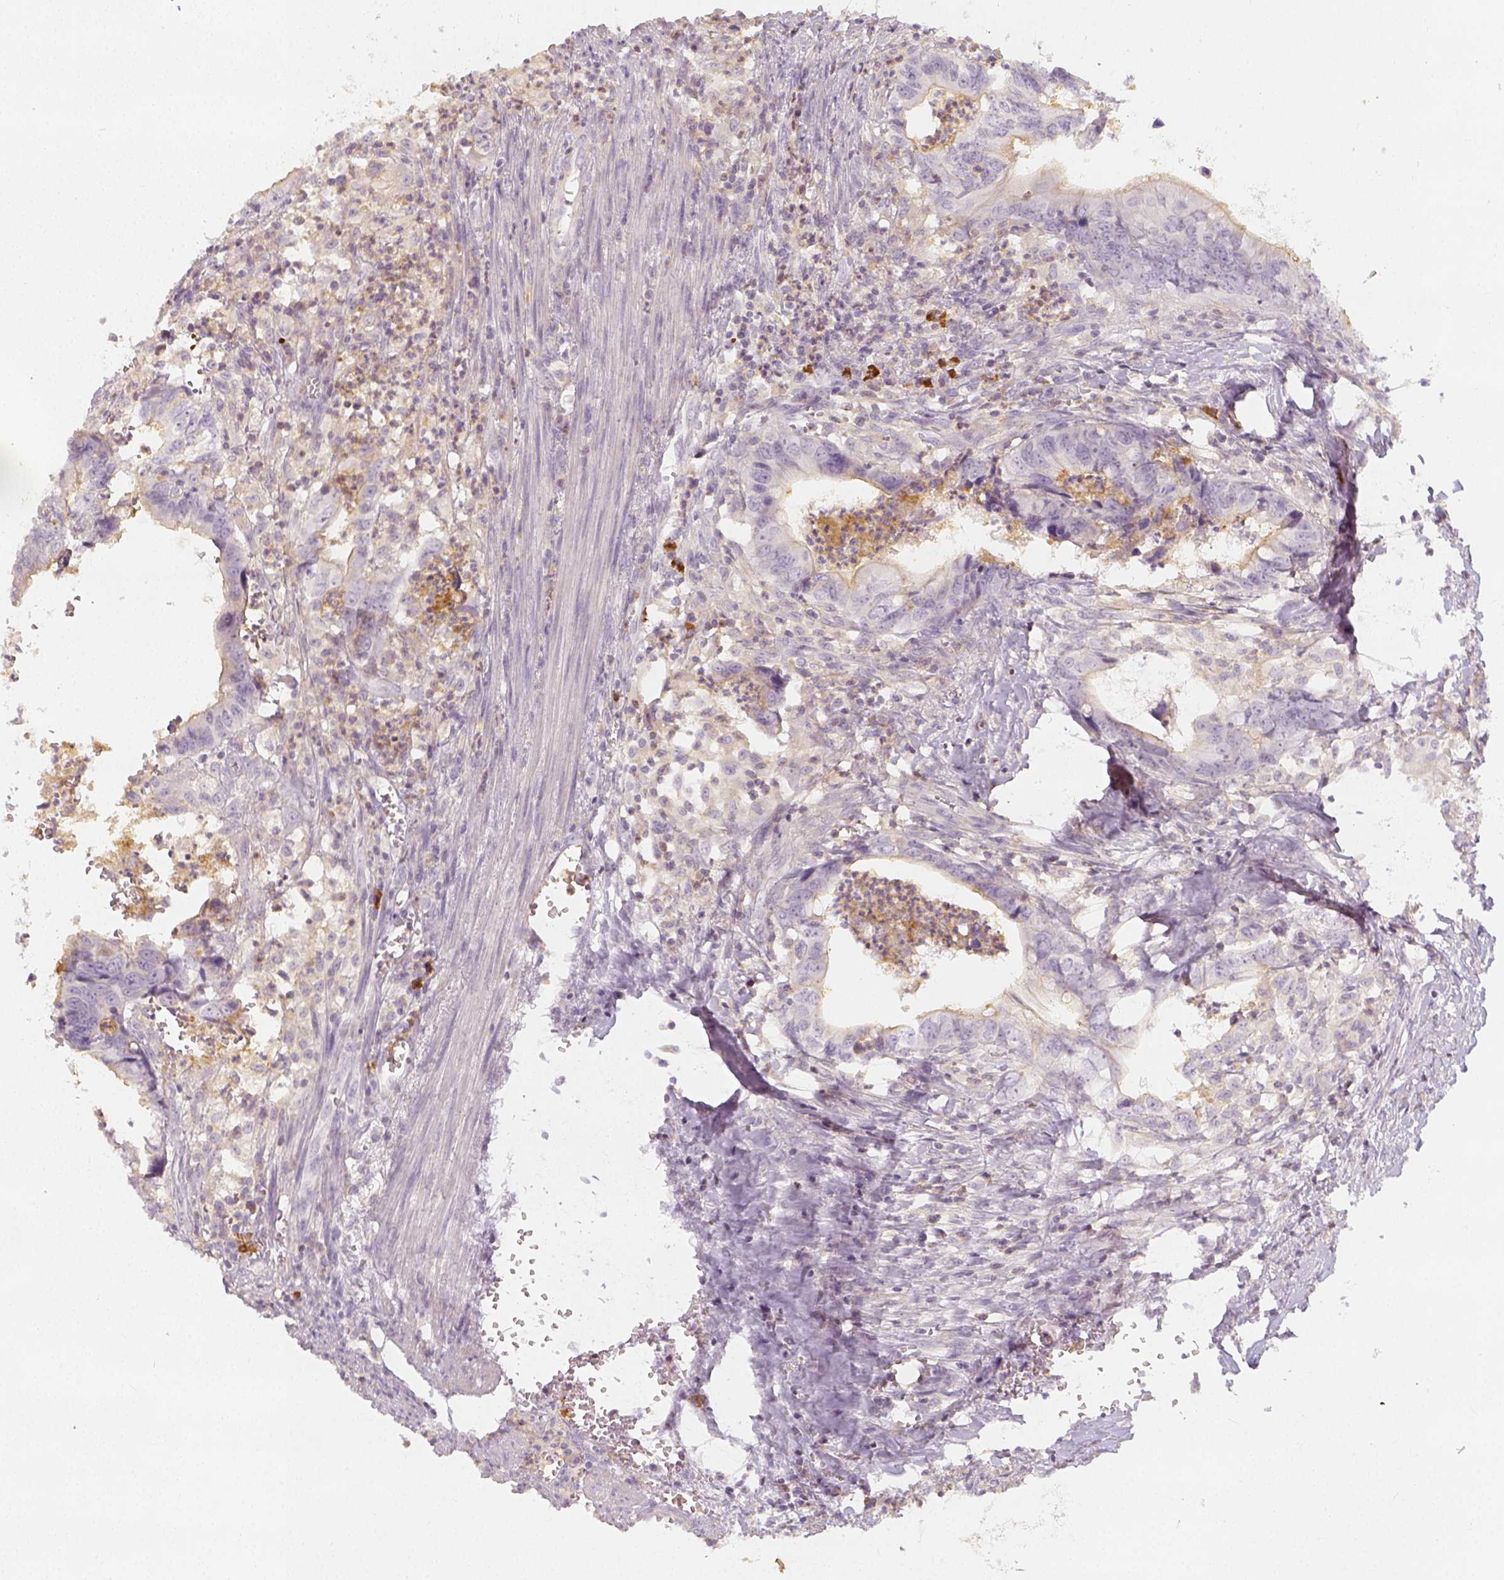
{"staining": {"intensity": "moderate", "quantity": "<25%", "location": "cytoplasmic/membranous"}, "tissue": "colorectal cancer", "cell_type": "Tumor cells", "image_type": "cancer", "snomed": [{"axis": "morphology", "description": "Adenocarcinoma, NOS"}, {"axis": "topography", "description": "Colon"}], "caption": "Immunohistochemical staining of colorectal cancer exhibits low levels of moderate cytoplasmic/membranous positivity in approximately <25% of tumor cells.", "gene": "PTPRJ", "patient": {"sex": "female", "age": 82}}